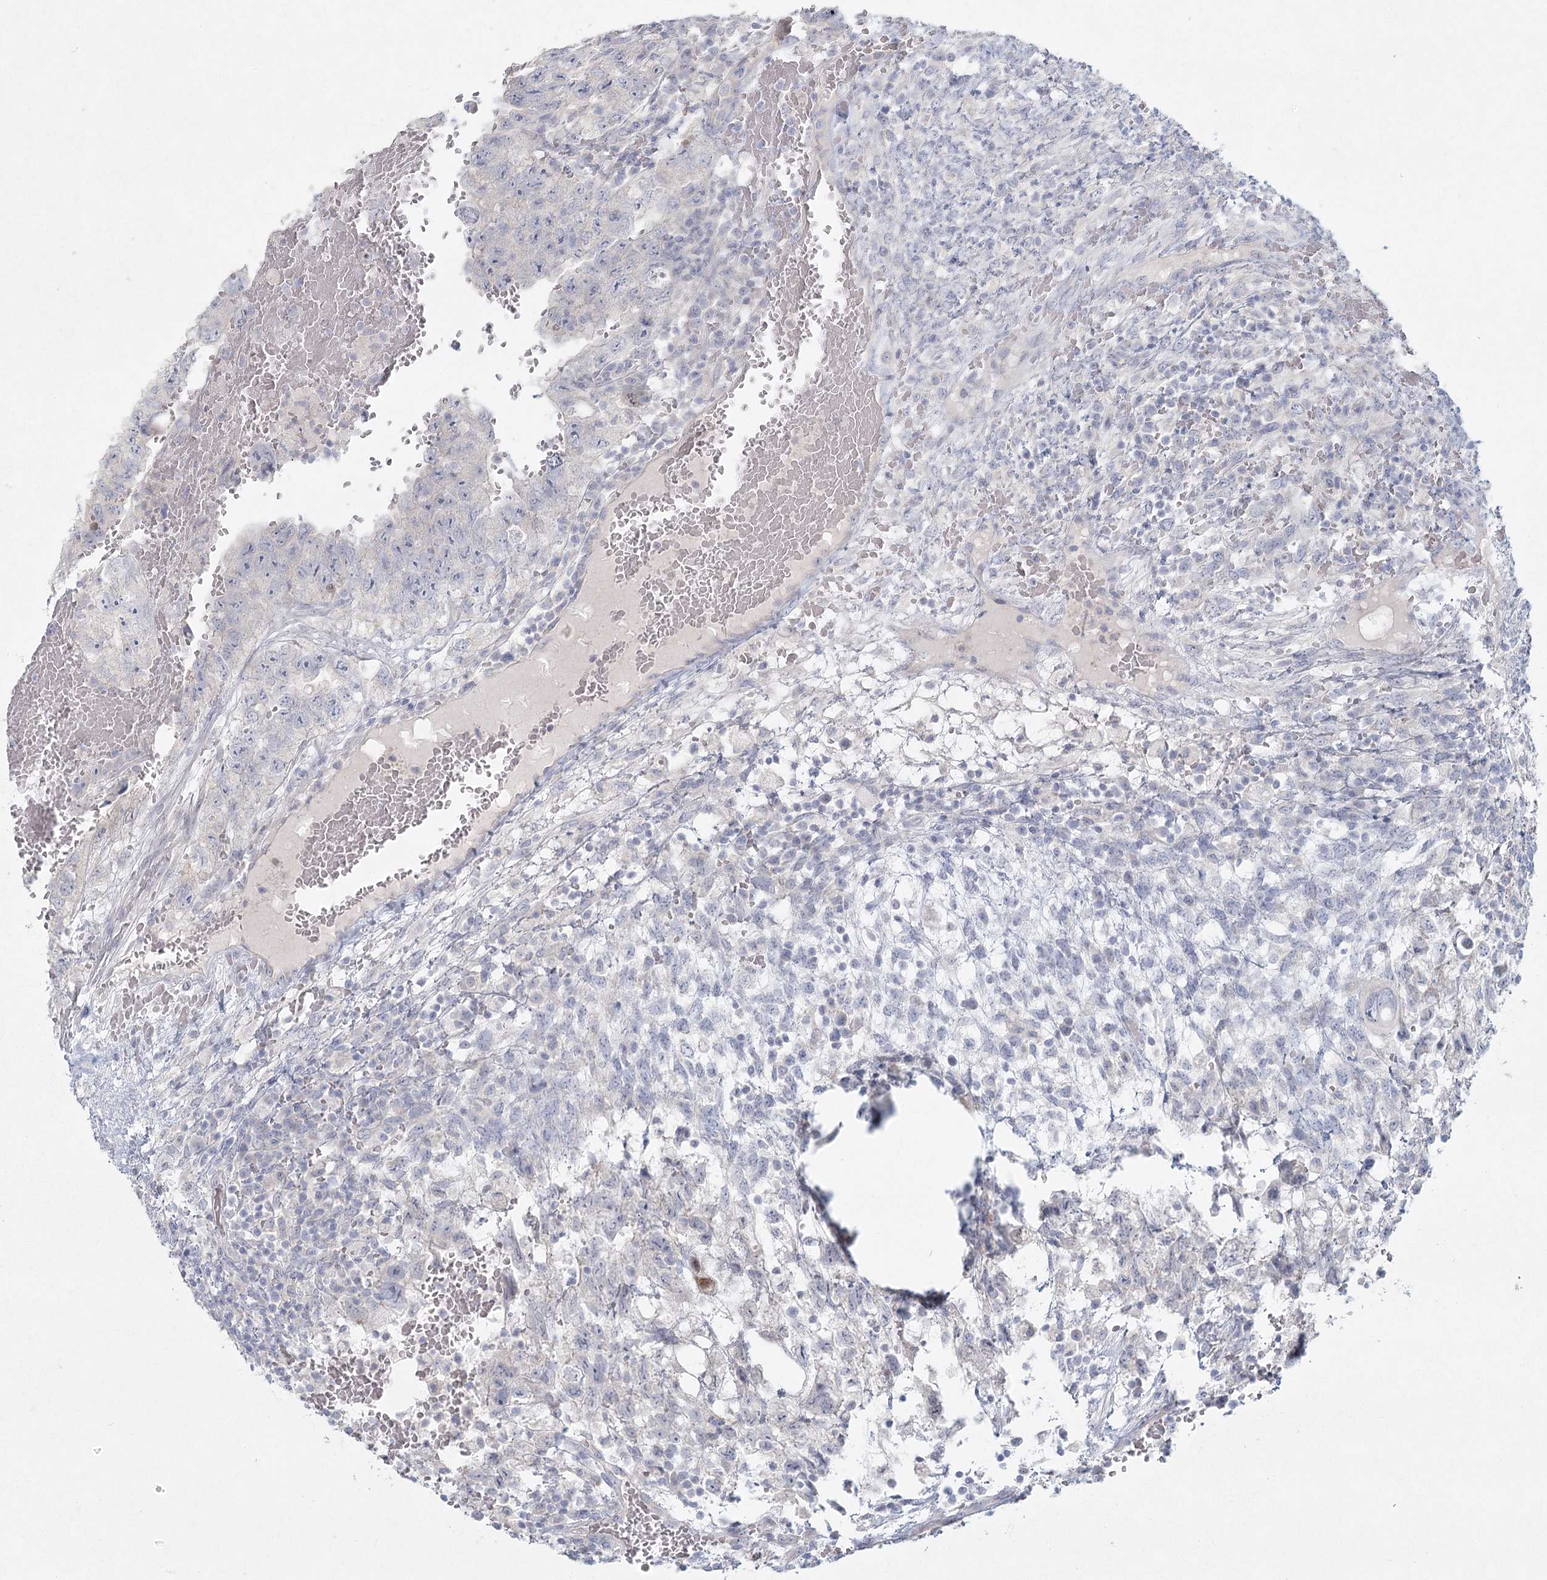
{"staining": {"intensity": "negative", "quantity": "none", "location": "none"}, "tissue": "testis cancer", "cell_type": "Tumor cells", "image_type": "cancer", "snomed": [{"axis": "morphology", "description": "Carcinoma, Embryonal, NOS"}, {"axis": "topography", "description": "Testis"}], "caption": "This is an immunohistochemistry (IHC) photomicrograph of human embryonal carcinoma (testis). There is no staining in tumor cells.", "gene": "LRP2BP", "patient": {"sex": "male", "age": 36}}